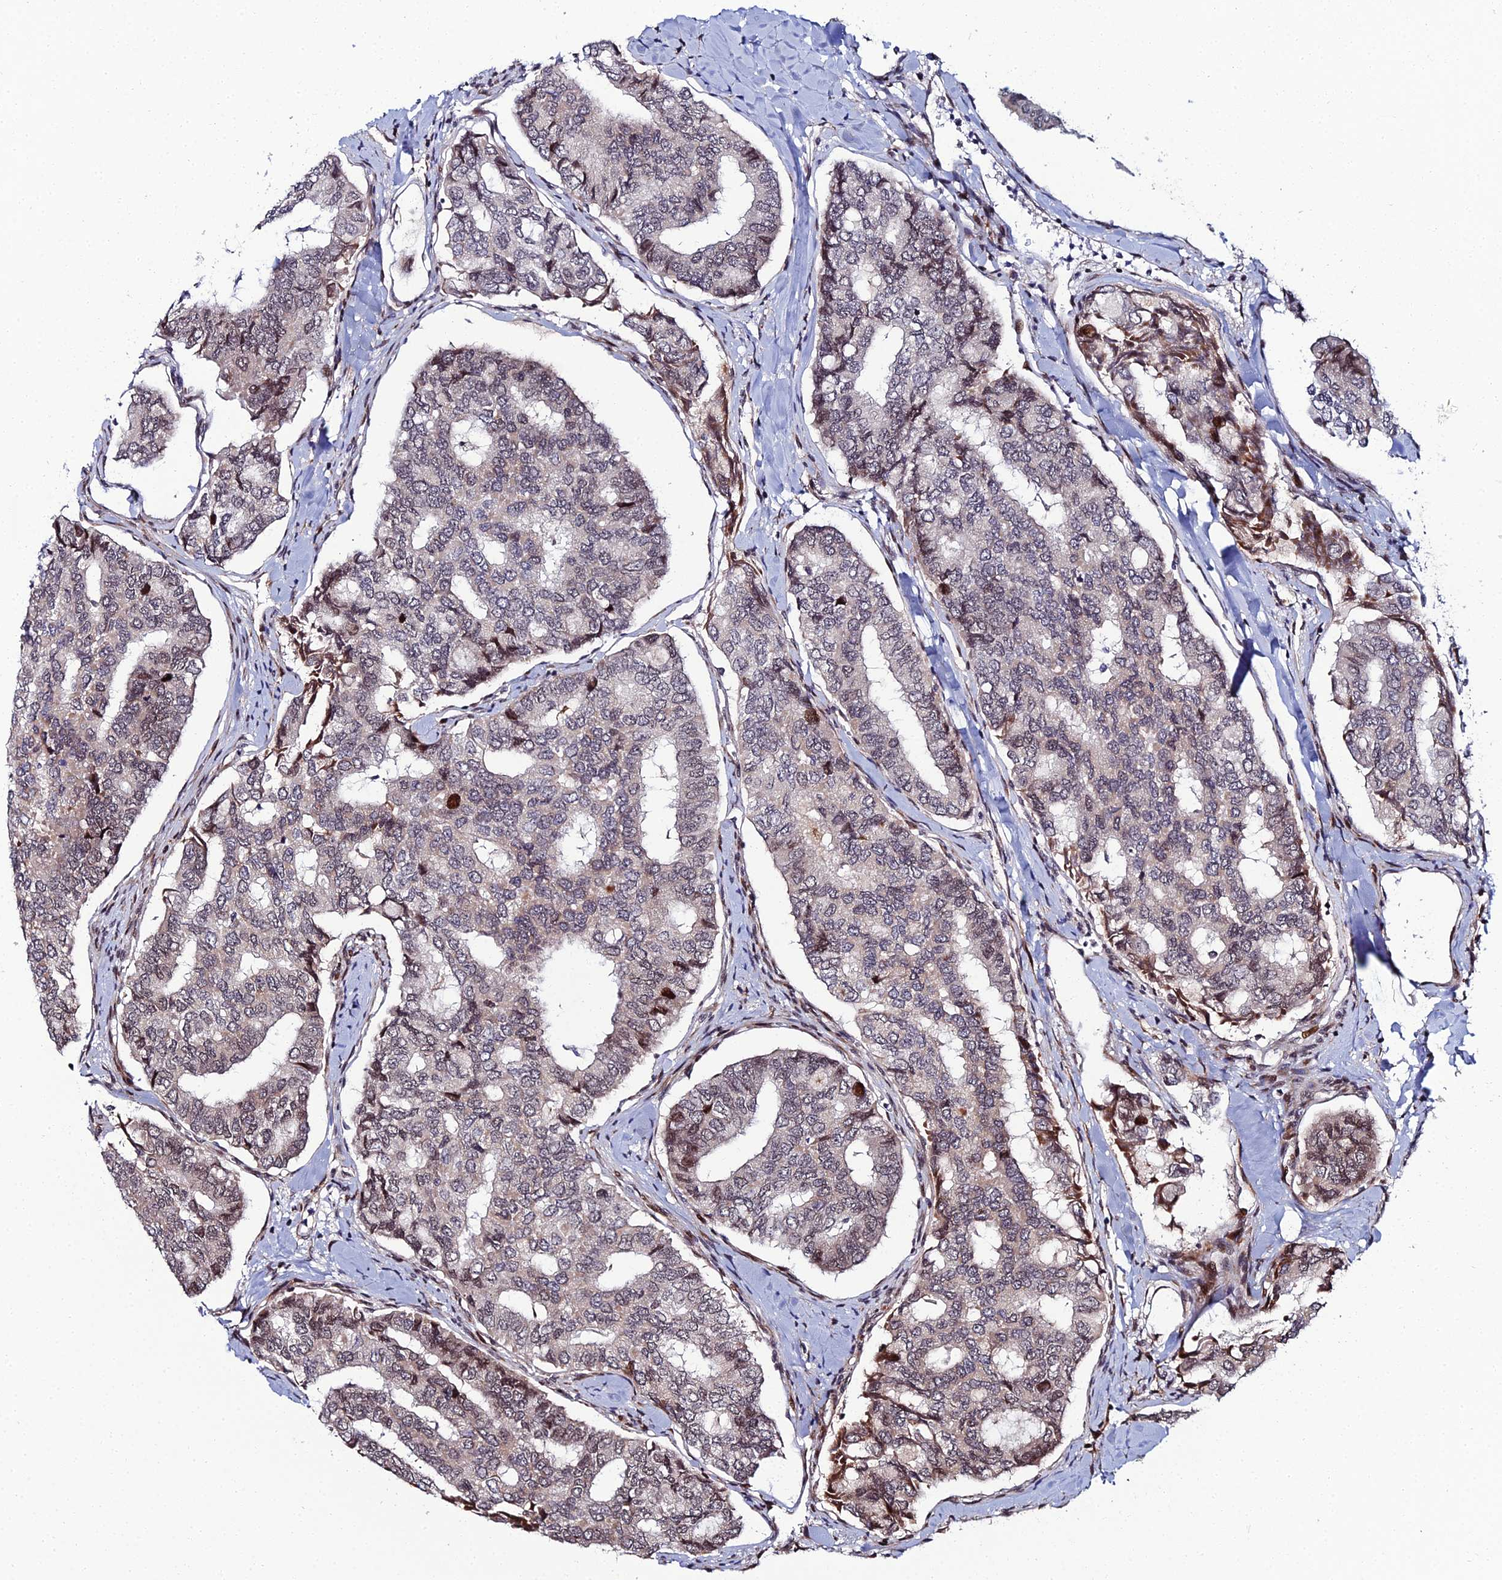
{"staining": {"intensity": "strong", "quantity": "<25%", "location": "nuclear"}, "tissue": "thyroid cancer", "cell_type": "Tumor cells", "image_type": "cancer", "snomed": [{"axis": "morphology", "description": "Papillary adenocarcinoma, NOS"}, {"axis": "topography", "description": "Thyroid gland"}], "caption": "This image shows IHC staining of papillary adenocarcinoma (thyroid), with medium strong nuclear staining in about <25% of tumor cells.", "gene": "ZNF668", "patient": {"sex": "female", "age": 35}}